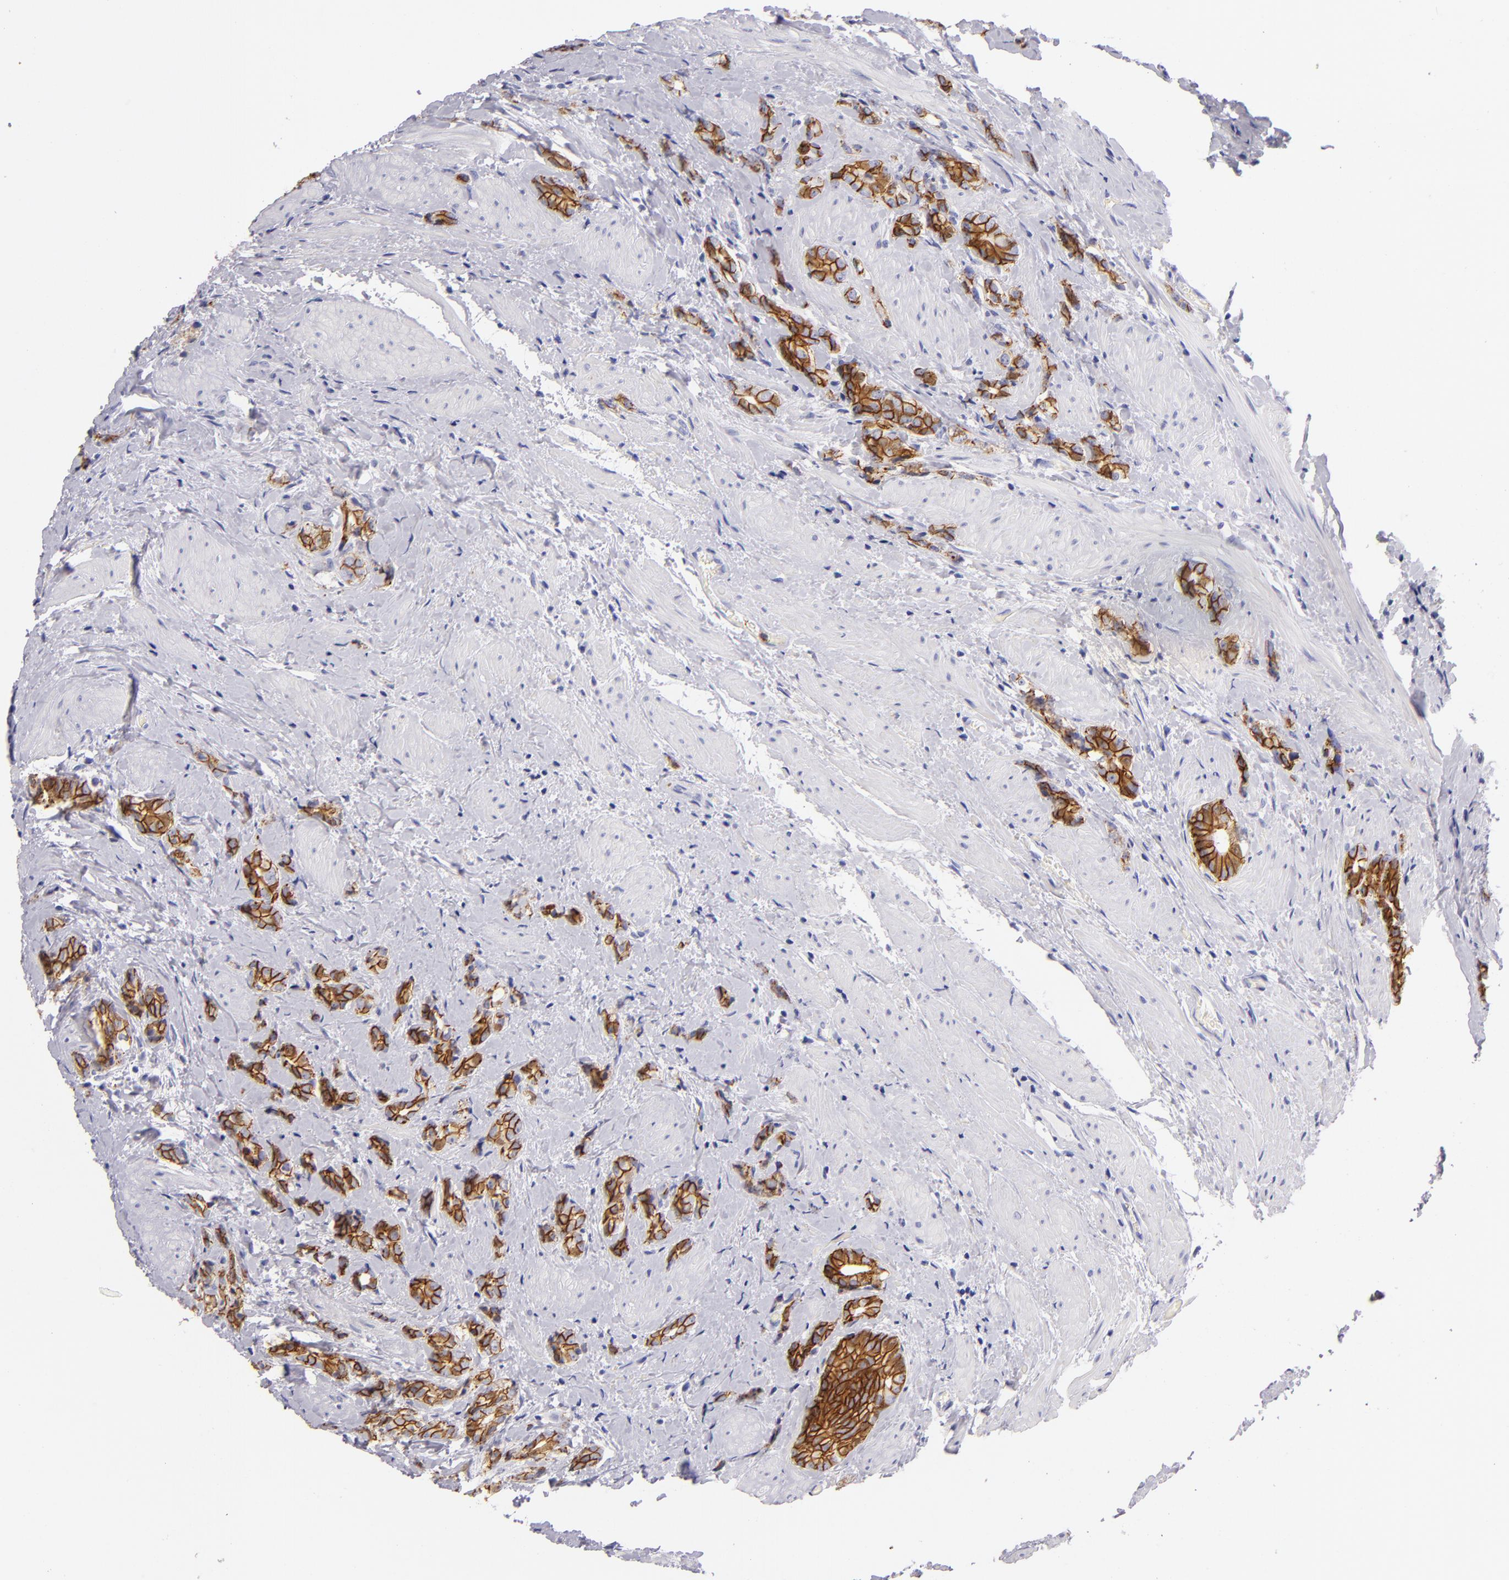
{"staining": {"intensity": "moderate", "quantity": ">75%", "location": "cytoplasmic/membranous"}, "tissue": "prostate cancer", "cell_type": "Tumor cells", "image_type": "cancer", "snomed": [{"axis": "morphology", "description": "Adenocarcinoma, Medium grade"}, {"axis": "topography", "description": "Prostate"}], "caption": "This is an image of IHC staining of prostate cancer, which shows moderate expression in the cytoplasmic/membranous of tumor cells.", "gene": "CDH3", "patient": {"sex": "male", "age": 59}}